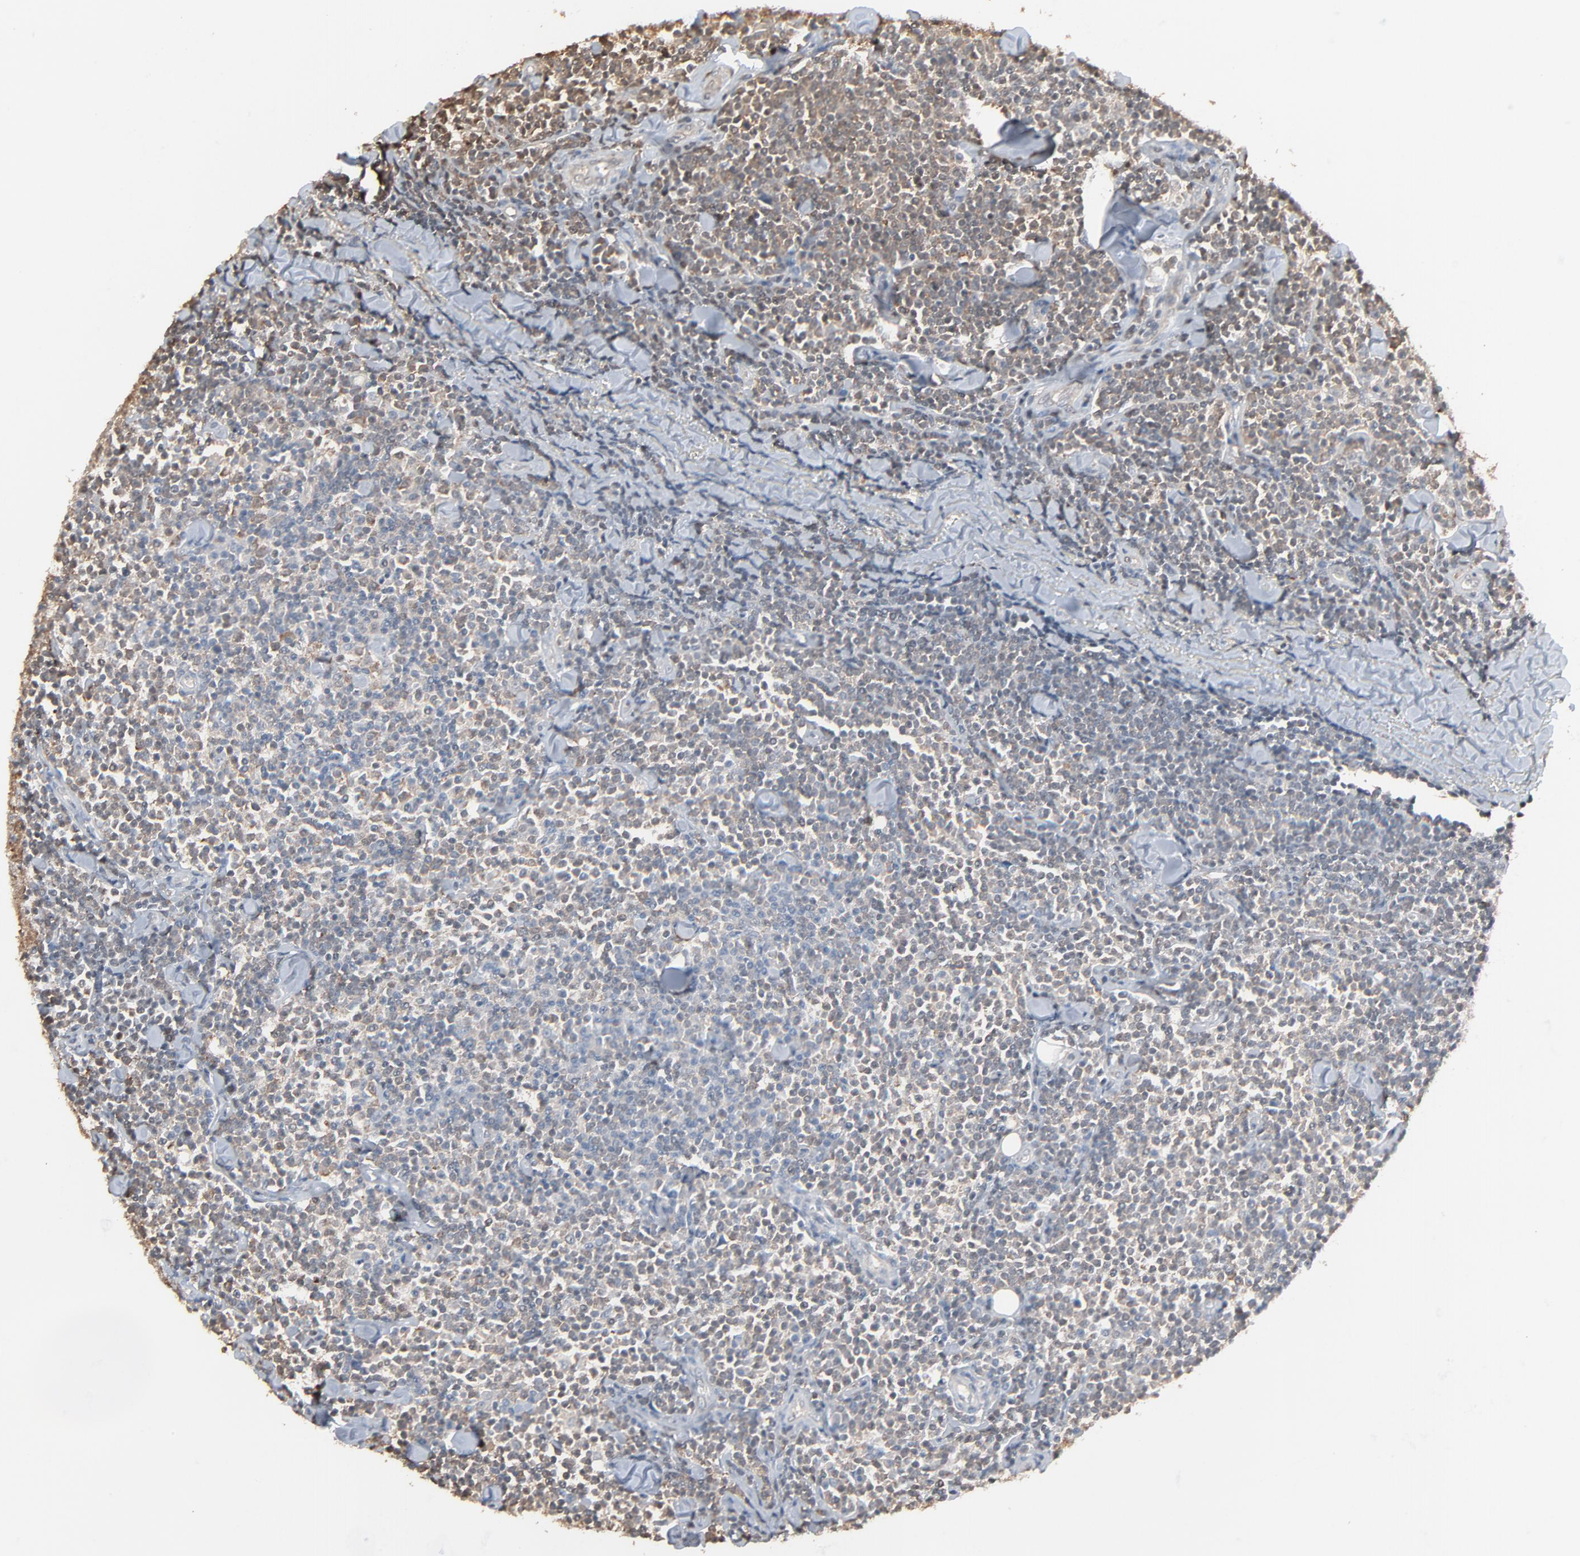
{"staining": {"intensity": "weak", "quantity": "25%-75%", "location": "nuclear"}, "tissue": "lymphoma", "cell_type": "Tumor cells", "image_type": "cancer", "snomed": [{"axis": "morphology", "description": "Malignant lymphoma, non-Hodgkin's type, Low grade"}, {"axis": "topography", "description": "Soft tissue"}], "caption": "Lymphoma stained for a protein exhibits weak nuclear positivity in tumor cells. (DAB (3,3'-diaminobenzidine) IHC, brown staining for protein, blue staining for nuclei).", "gene": "CCT5", "patient": {"sex": "male", "age": 92}}